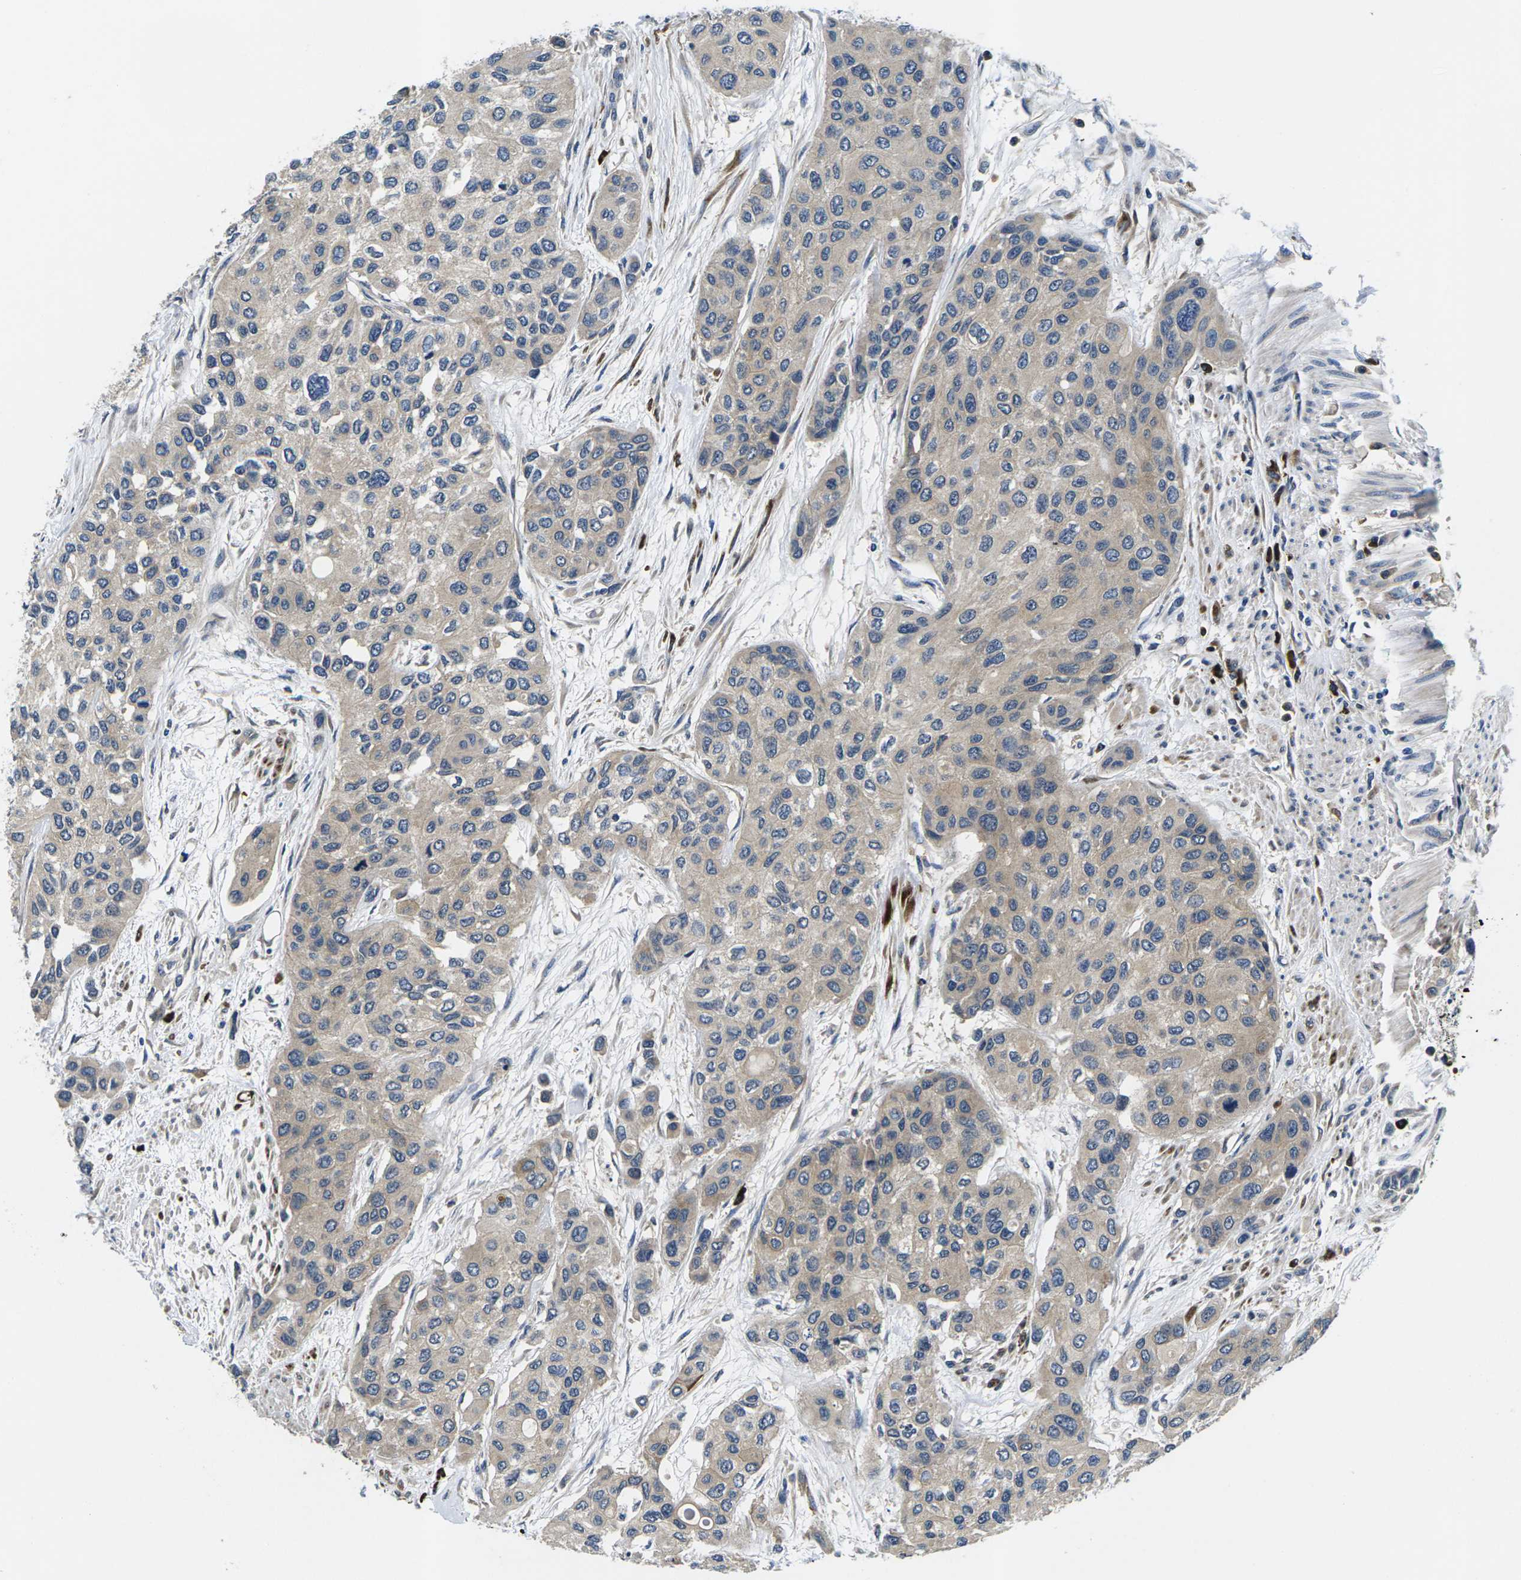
{"staining": {"intensity": "weak", "quantity": "25%-75%", "location": "cytoplasmic/membranous"}, "tissue": "urothelial cancer", "cell_type": "Tumor cells", "image_type": "cancer", "snomed": [{"axis": "morphology", "description": "Urothelial carcinoma, High grade"}, {"axis": "topography", "description": "Urinary bladder"}], "caption": "IHC photomicrograph of human urothelial cancer stained for a protein (brown), which reveals low levels of weak cytoplasmic/membranous staining in about 25%-75% of tumor cells.", "gene": "PLCE1", "patient": {"sex": "female", "age": 56}}